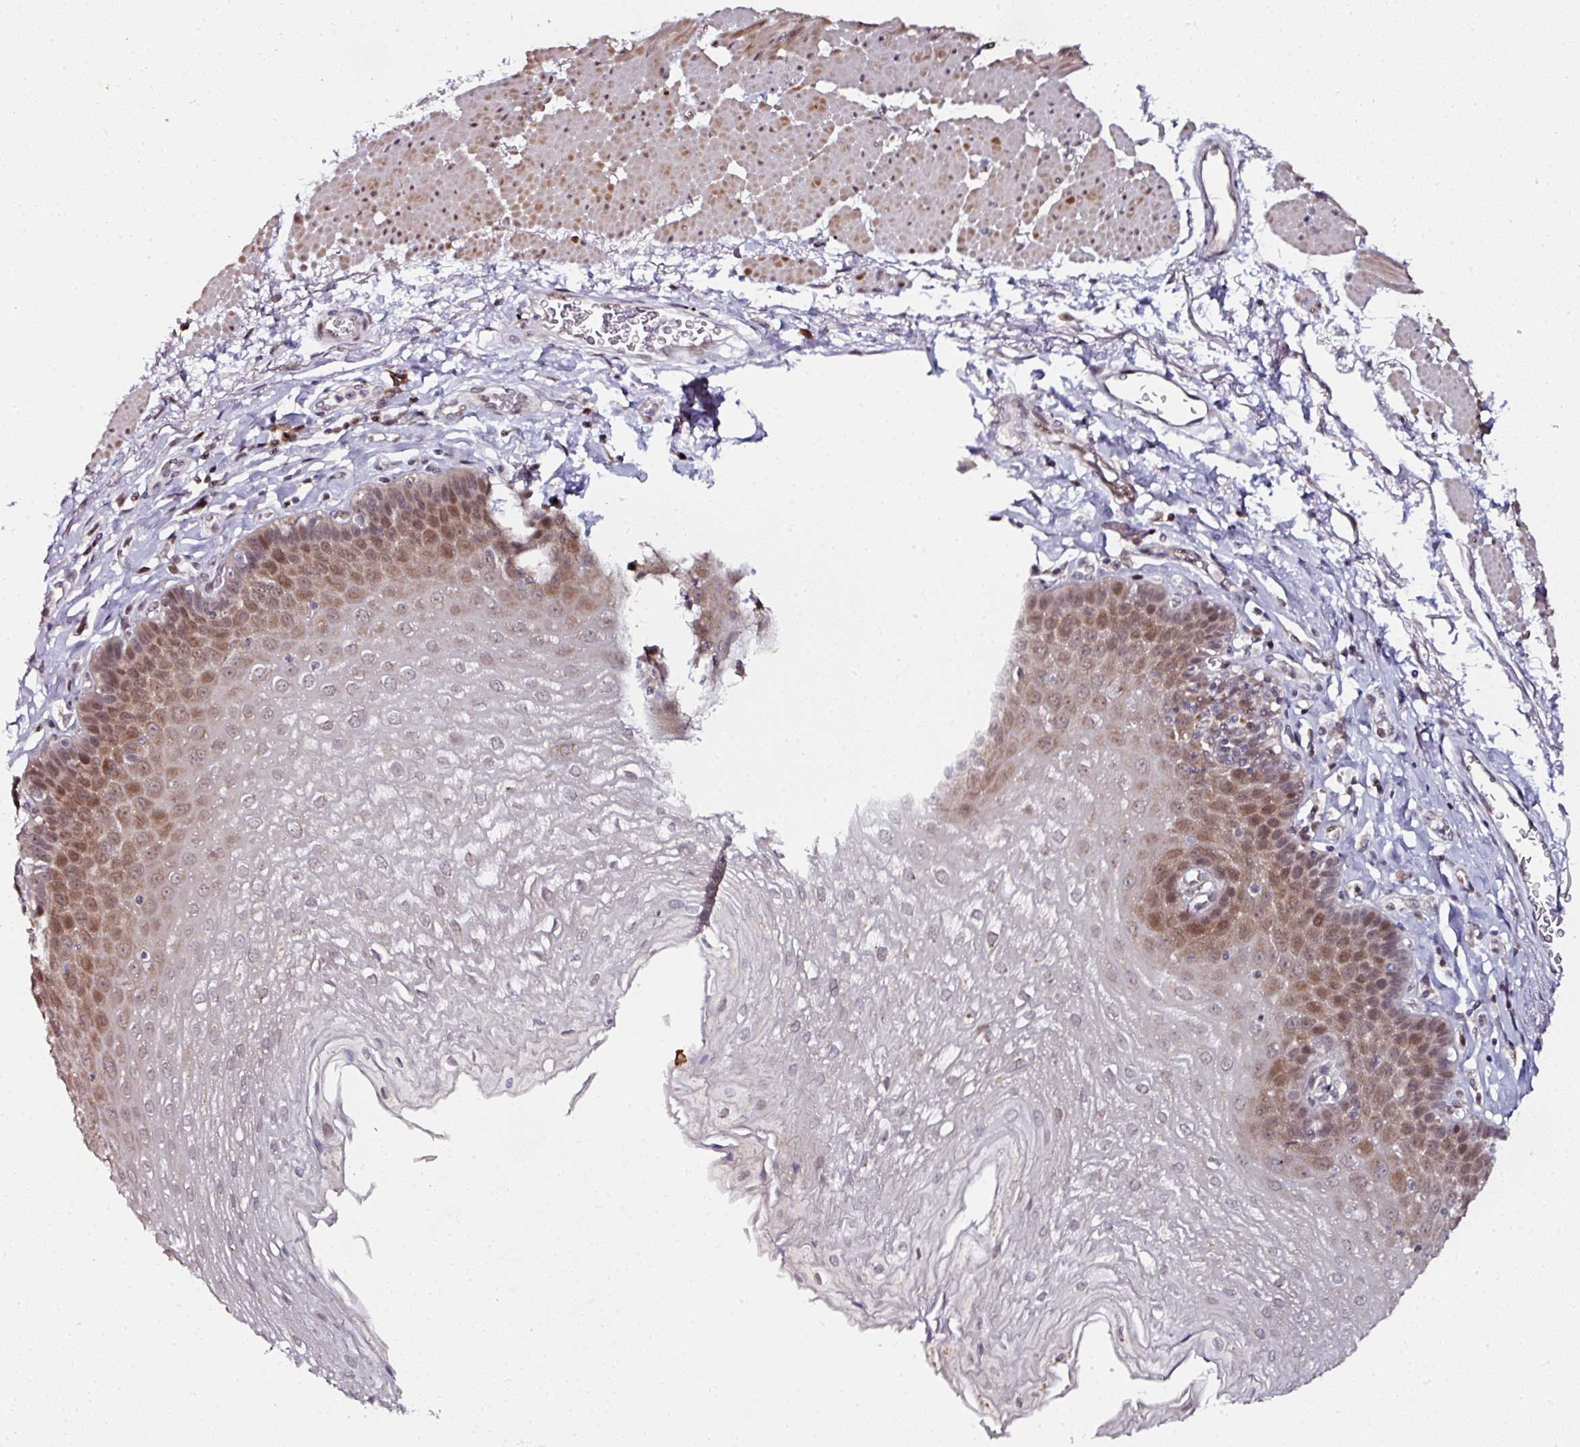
{"staining": {"intensity": "moderate", "quantity": "25%-75%", "location": "cytoplasmic/membranous,nuclear"}, "tissue": "esophagus", "cell_type": "Squamous epithelial cells", "image_type": "normal", "snomed": [{"axis": "morphology", "description": "Normal tissue, NOS"}, {"axis": "topography", "description": "Esophagus"}], "caption": "A high-resolution histopathology image shows immunohistochemistry (IHC) staining of benign esophagus, which shows moderate cytoplasmic/membranous,nuclear staining in approximately 25%-75% of squamous epithelial cells.", "gene": "APOLD1", "patient": {"sex": "female", "age": 81}}